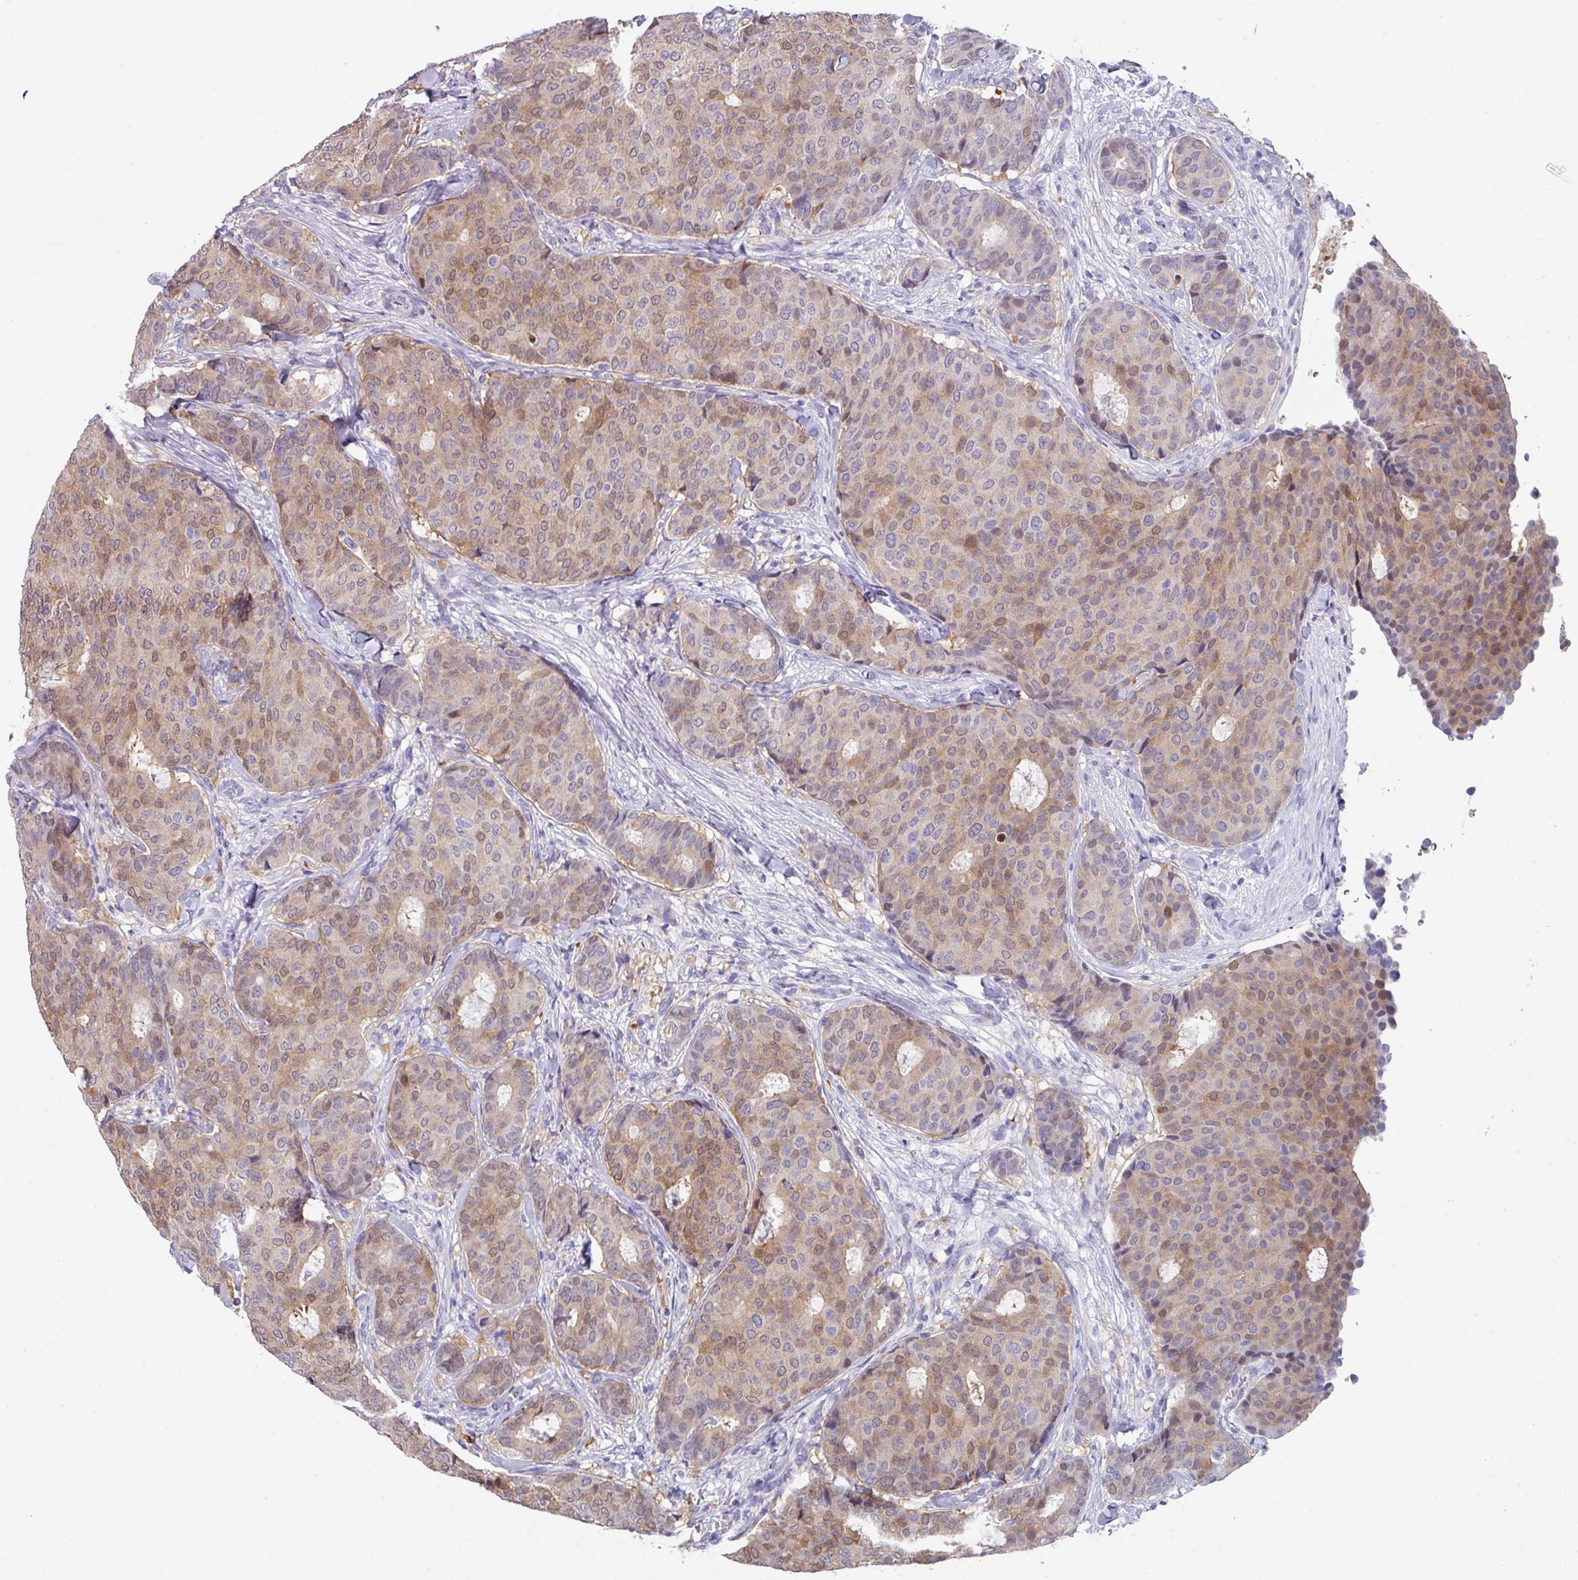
{"staining": {"intensity": "weak", "quantity": "25%-75%", "location": "cytoplasmic/membranous,nuclear"}, "tissue": "breast cancer", "cell_type": "Tumor cells", "image_type": "cancer", "snomed": [{"axis": "morphology", "description": "Duct carcinoma"}, {"axis": "topography", "description": "Breast"}], "caption": "Invasive ductal carcinoma (breast) was stained to show a protein in brown. There is low levels of weak cytoplasmic/membranous and nuclear positivity in approximately 25%-75% of tumor cells. (brown staining indicates protein expression, while blue staining denotes nuclei).", "gene": "DEFB115", "patient": {"sex": "female", "age": 75}}